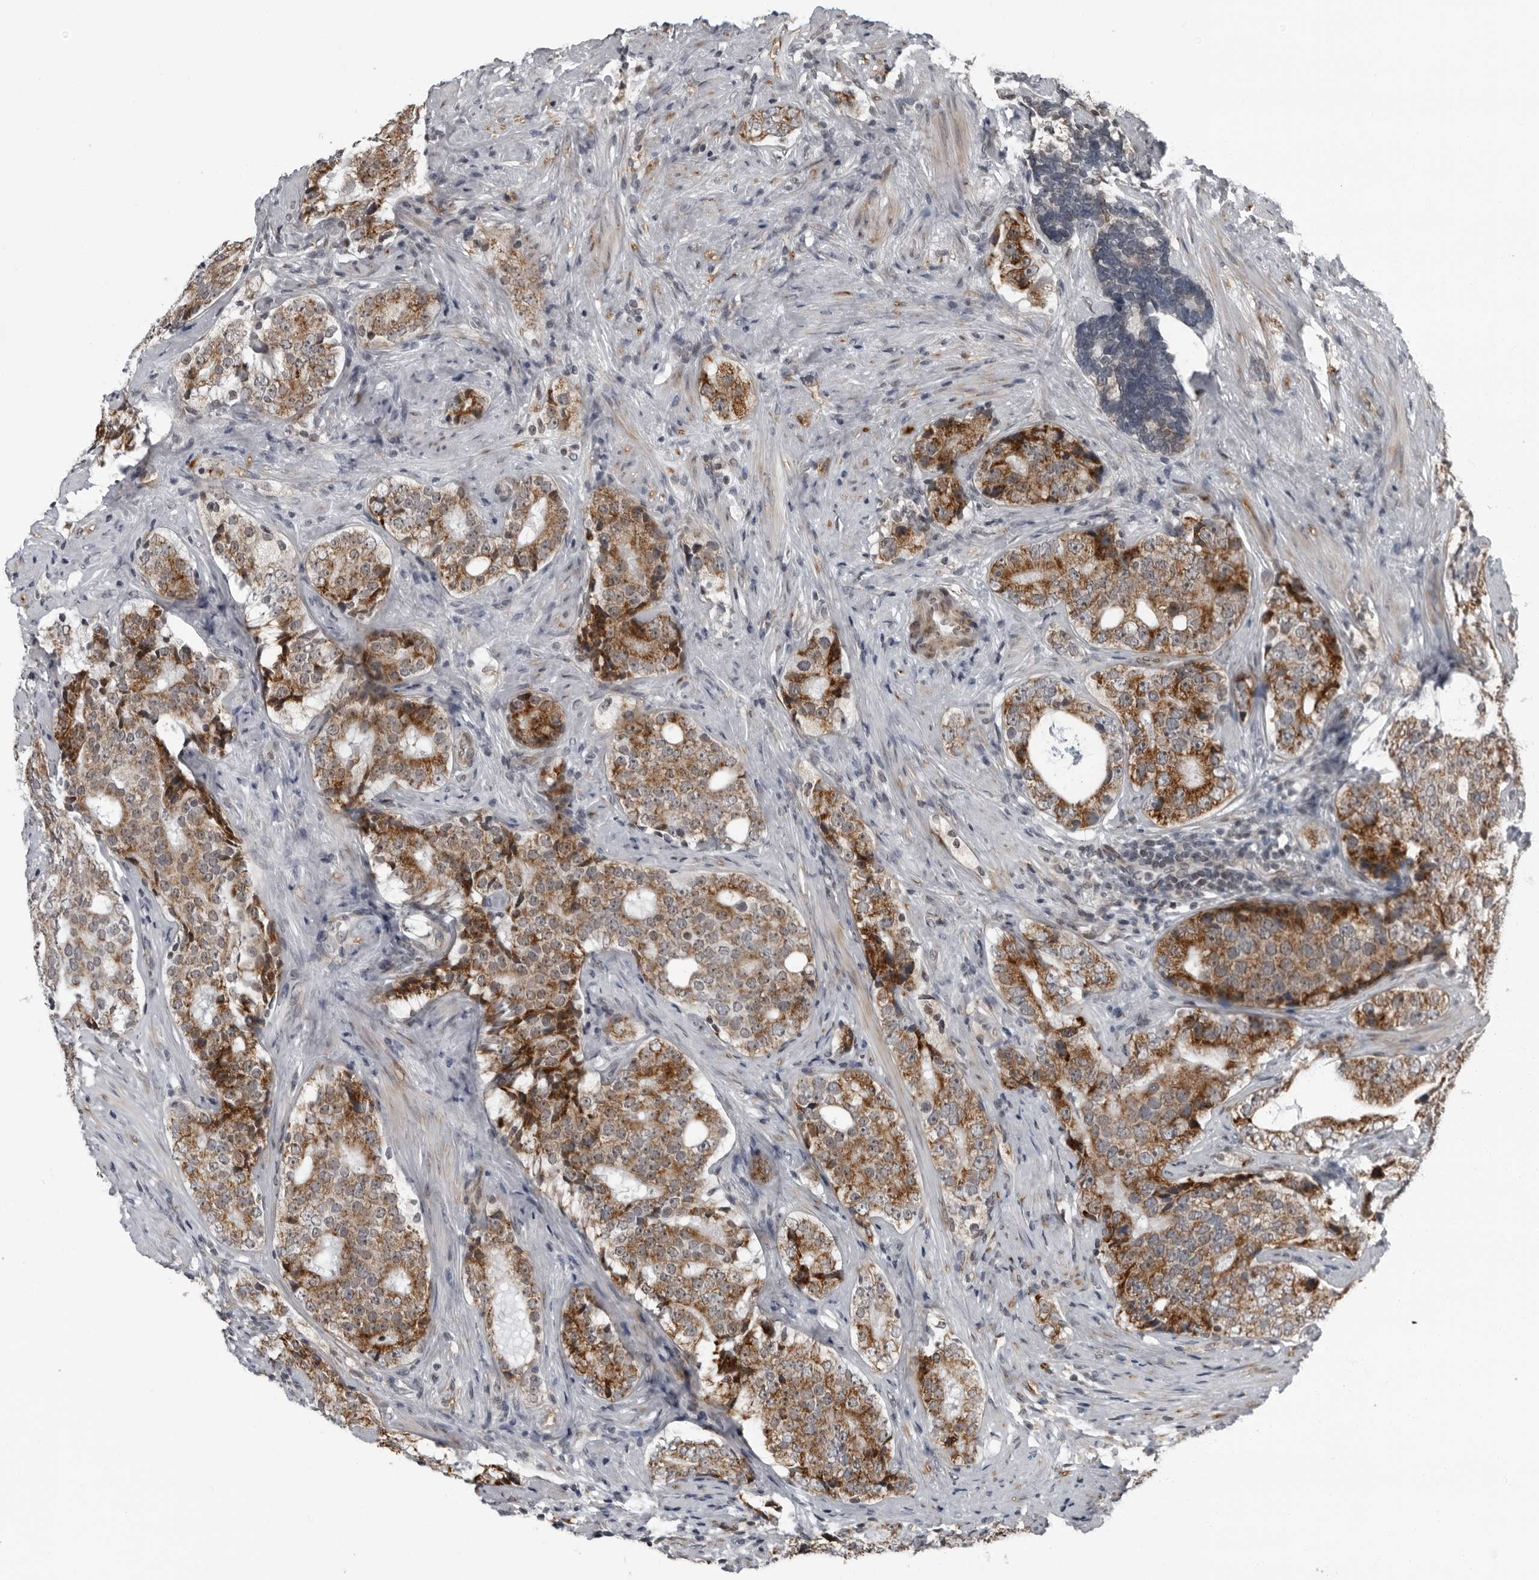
{"staining": {"intensity": "moderate", "quantity": ">75%", "location": "cytoplasmic/membranous"}, "tissue": "prostate cancer", "cell_type": "Tumor cells", "image_type": "cancer", "snomed": [{"axis": "morphology", "description": "Adenocarcinoma, High grade"}, {"axis": "topography", "description": "Prostate"}], "caption": "Protein staining of prostate high-grade adenocarcinoma tissue shows moderate cytoplasmic/membranous expression in about >75% of tumor cells.", "gene": "RTCA", "patient": {"sex": "male", "age": 56}}